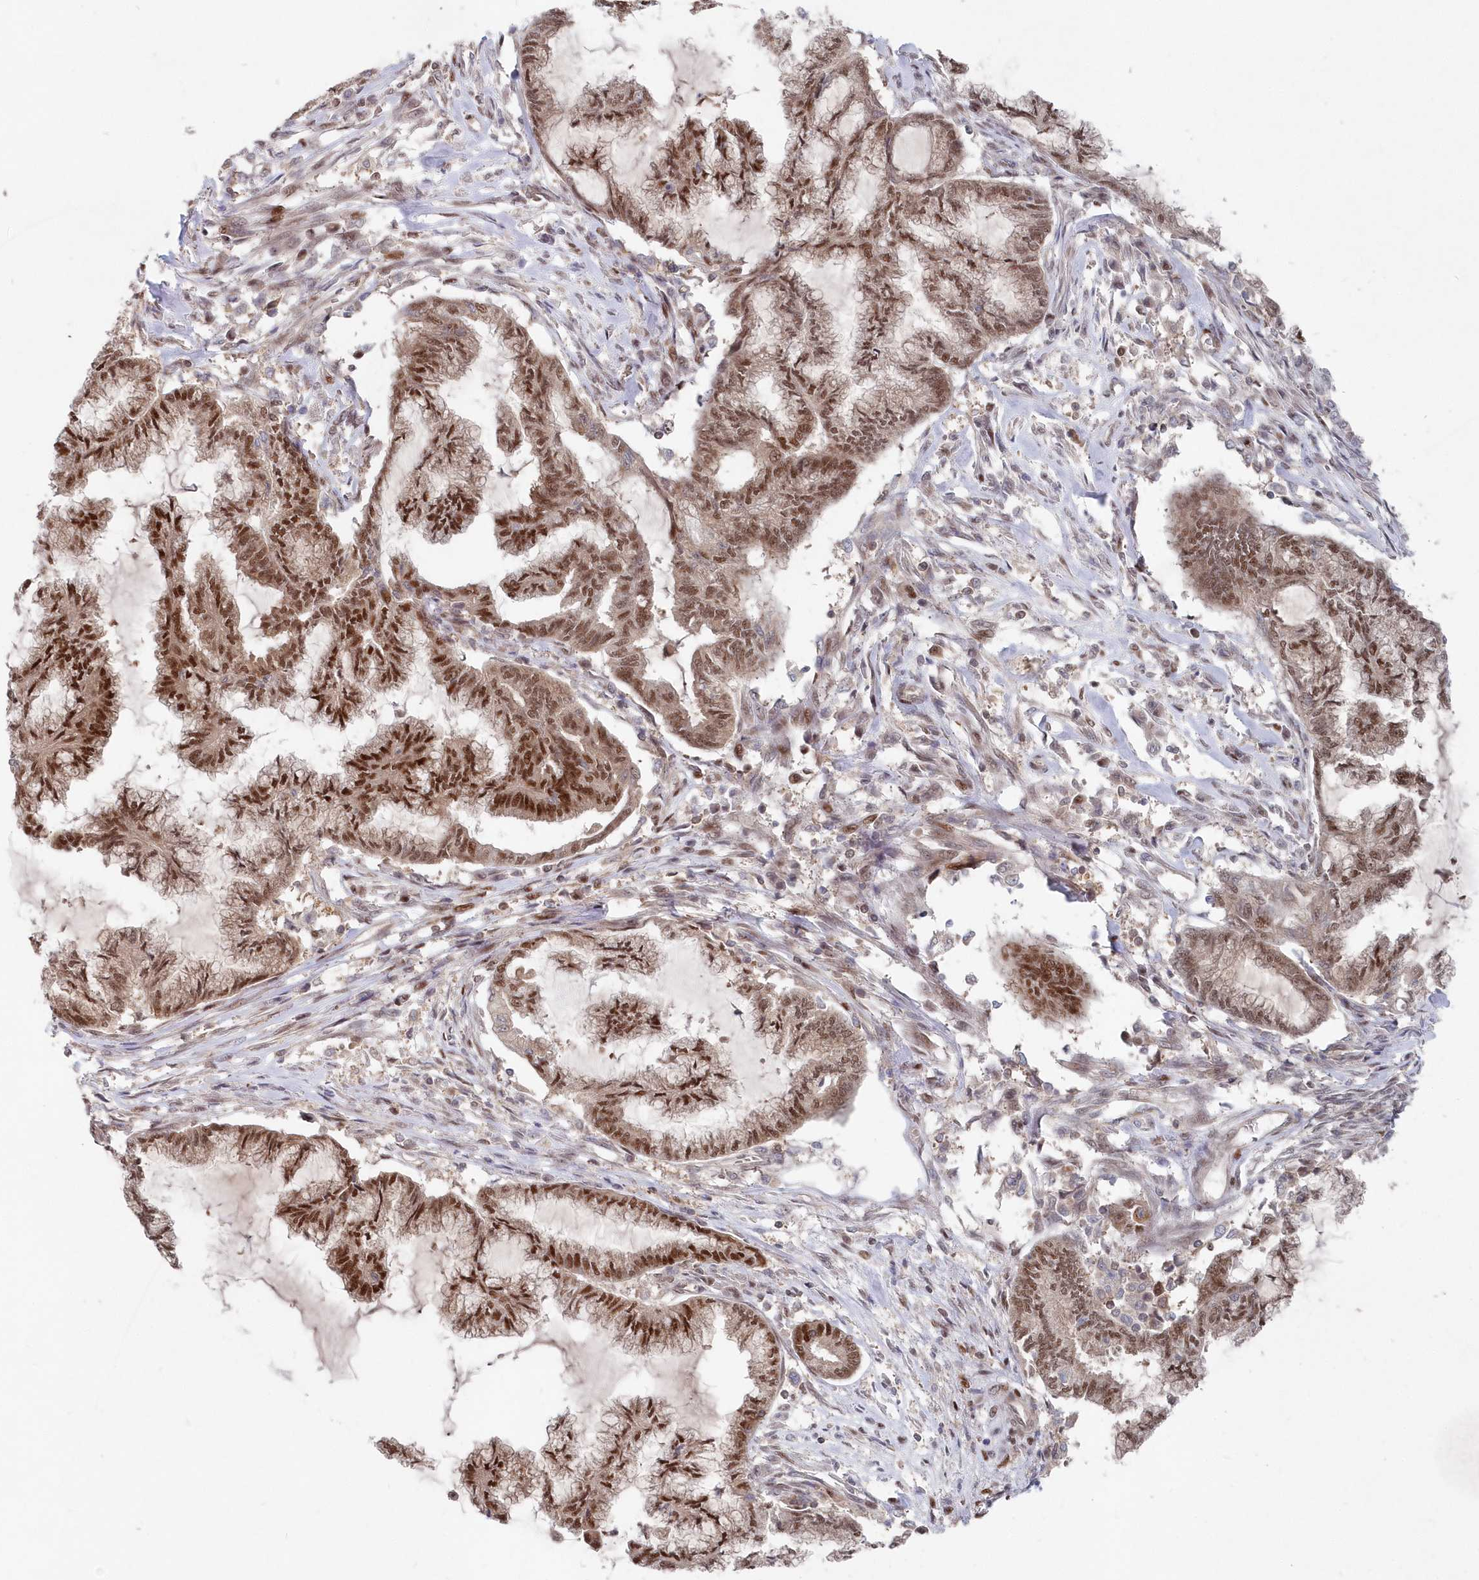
{"staining": {"intensity": "moderate", "quantity": ">75%", "location": "nuclear"}, "tissue": "endometrial cancer", "cell_type": "Tumor cells", "image_type": "cancer", "snomed": [{"axis": "morphology", "description": "Adenocarcinoma, NOS"}, {"axis": "topography", "description": "Endometrium"}], "caption": "A brown stain labels moderate nuclear positivity of a protein in adenocarcinoma (endometrial) tumor cells.", "gene": "ABHD14B", "patient": {"sex": "female", "age": 86}}